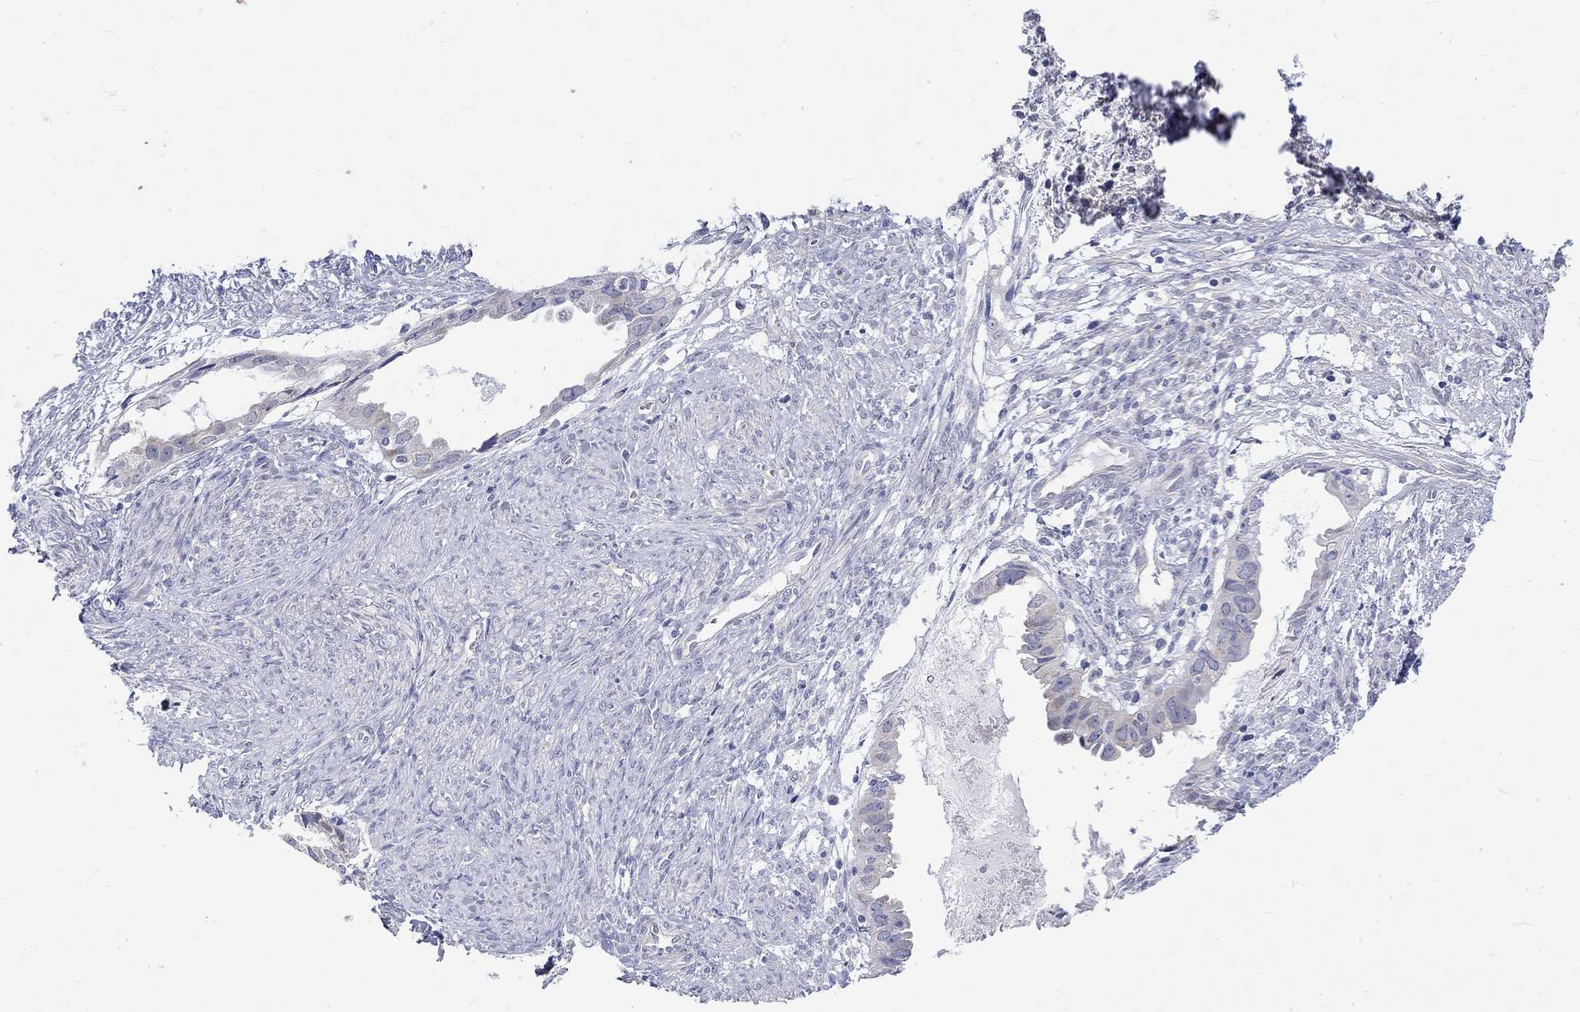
{"staining": {"intensity": "negative", "quantity": "none", "location": "none"}, "tissue": "endometrial cancer", "cell_type": "Tumor cells", "image_type": "cancer", "snomed": [{"axis": "morphology", "description": "Adenocarcinoma, NOS"}, {"axis": "topography", "description": "Endometrium"}], "caption": "Immunohistochemical staining of endometrial cancer shows no significant expression in tumor cells. (DAB (3,3'-diaminobenzidine) immunohistochemistry (IHC) visualized using brightfield microscopy, high magnification).", "gene": "CERS1", "patient": {"sex": "female", "age": 86}}